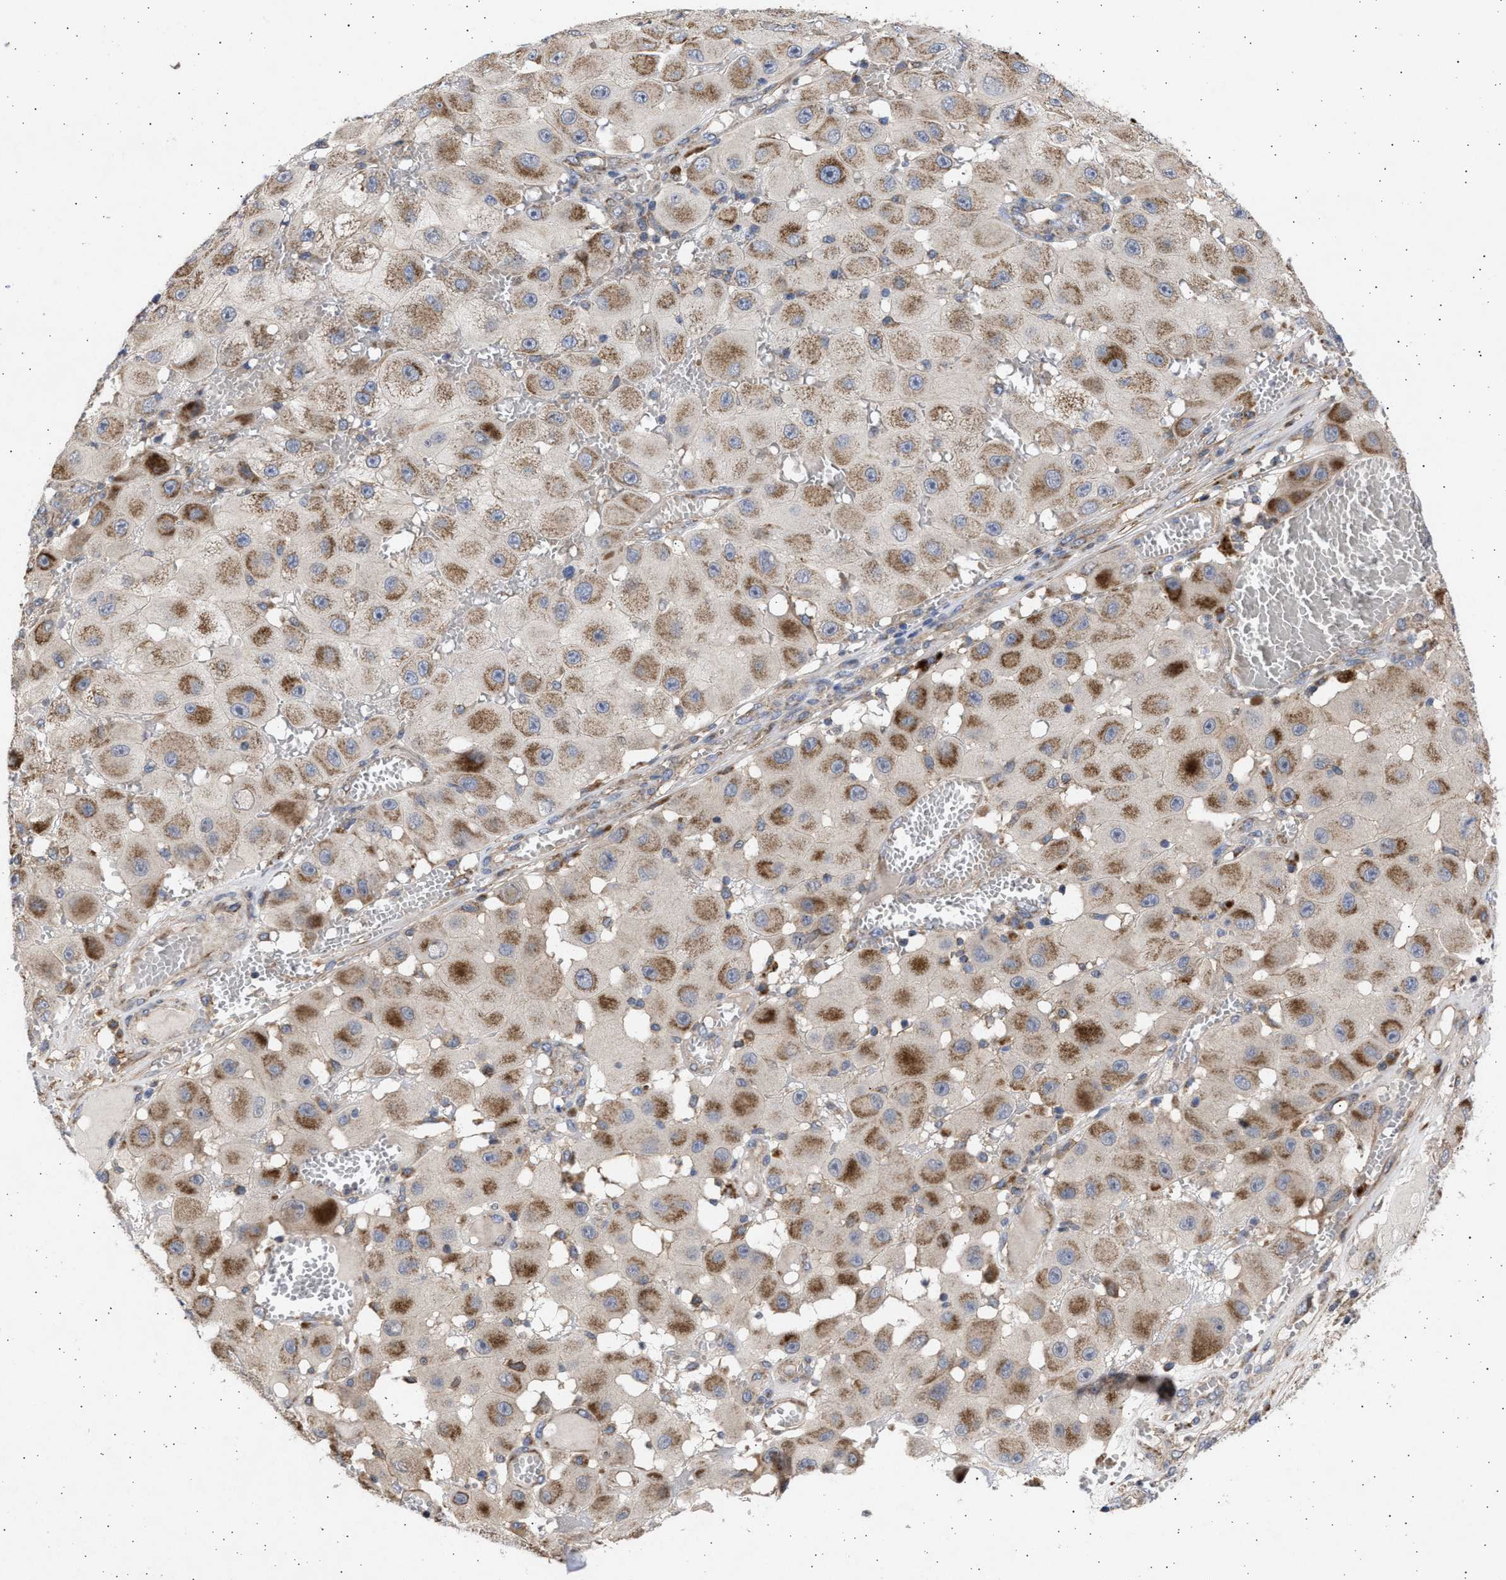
{"staining": {"intensity": "strong", "quantity": "25%-75%", "location": "cytoplasmic/membranous"}, "tissue": "melanoma", "cell_type": "Tumor cells", "image_type": "cancer", "snomed": [{"axis": "morphology", "description": "Malignant melanoma, NOS"}, {"axis": "topography", "description": "Skin"}], "caption": "About 25%-75% of tumor cells in human melanoma show strong cytoplasmic/membranous protein positivity as visualized by brown immunohistochemical staining.", "gene": "TTC19", "patient": {"sex": "female", "age": 81}}